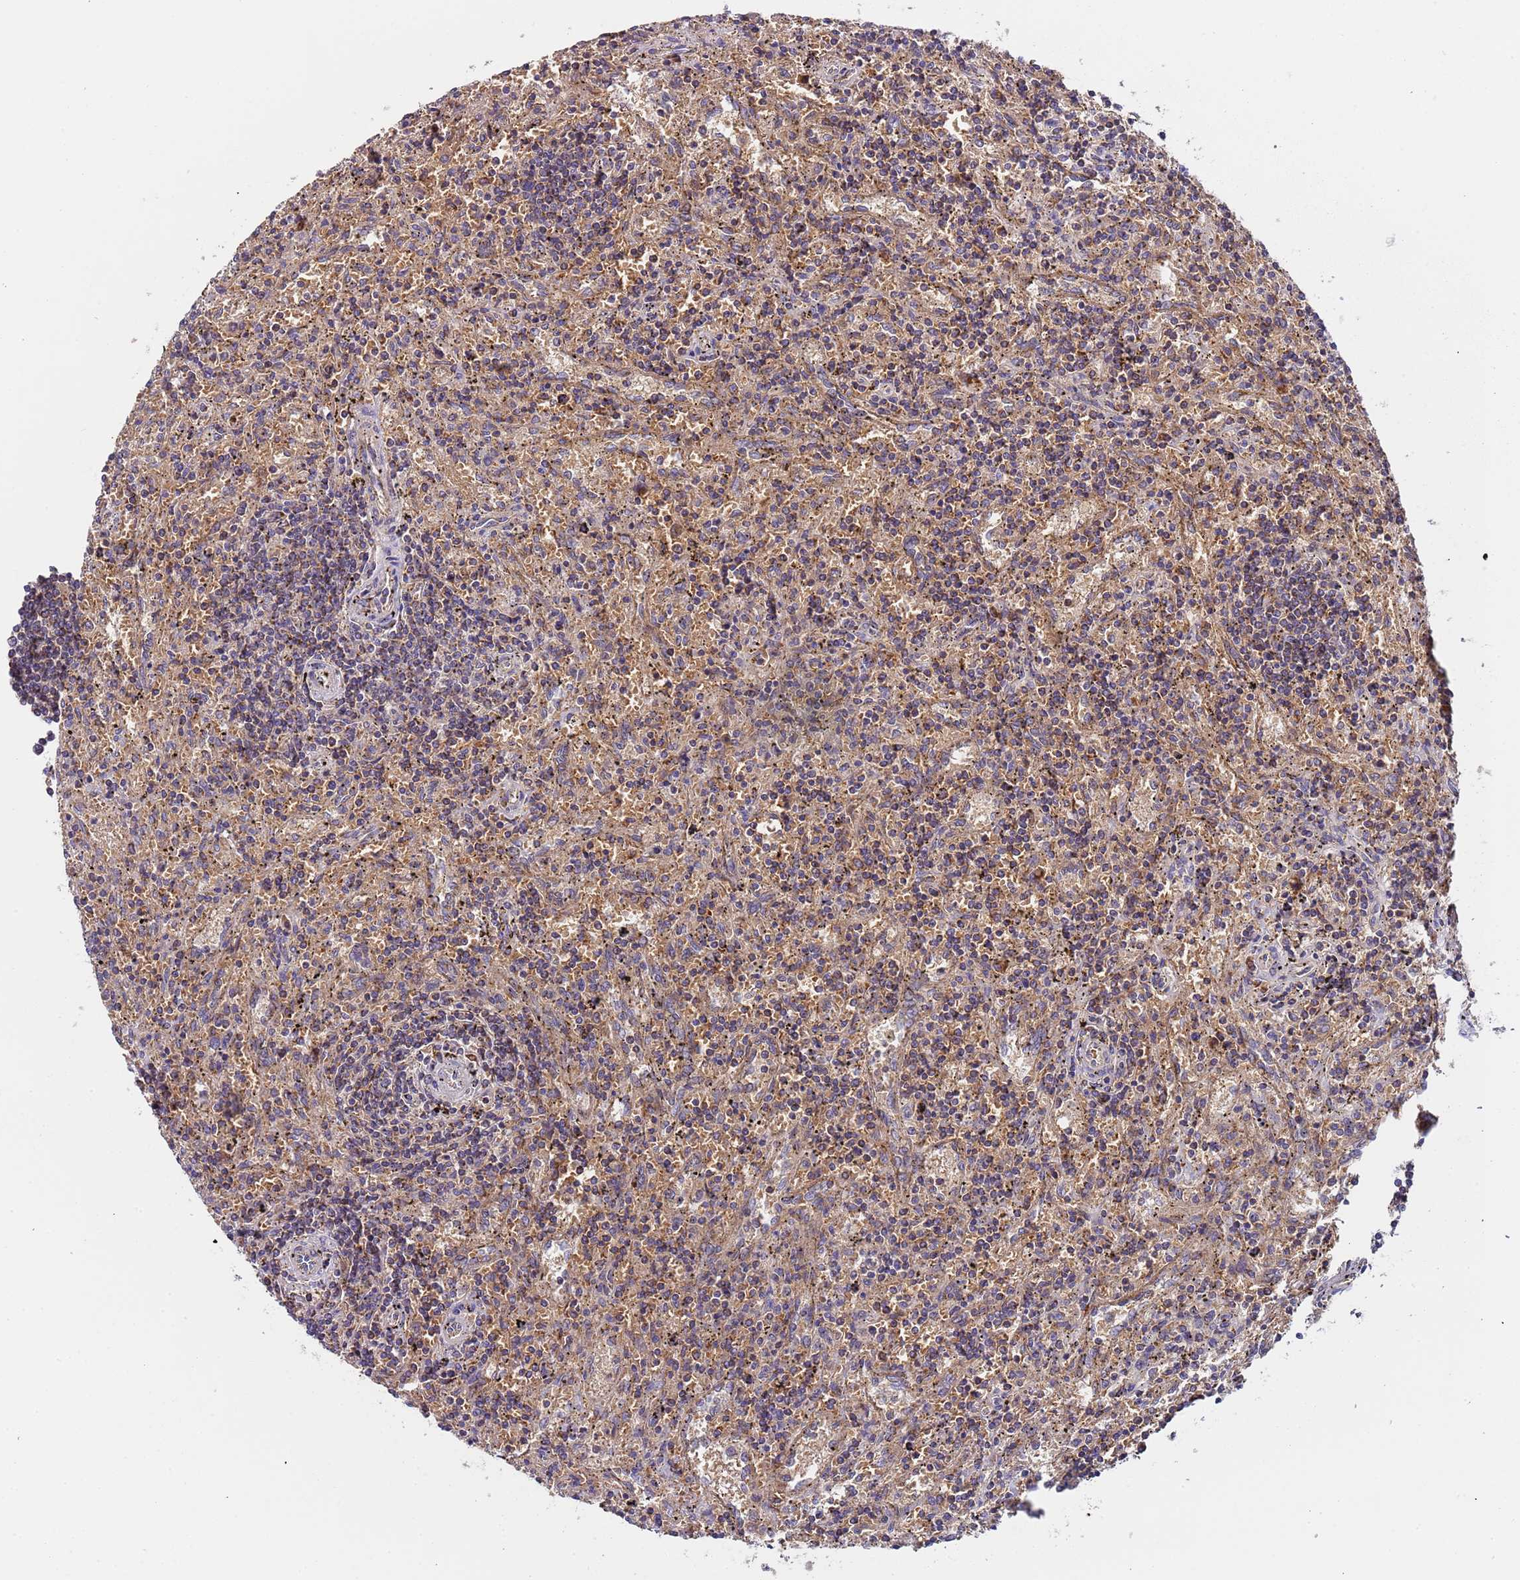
{"staining": {"intensity": "moderate", "quantity": "<25%", "location": "cytoplasmic/membranous"}, "tissue": "lymphoma", "cell_type": "Tumor cells", "image_type": "cancer", "snomed": [{"axis": "morphology", "description": "Malignant lymphoma, non-Hodgkin's type, Low grade"}, {"axis": "topography", "description": "Spleen"}], "caption": "Brown immunohistochemical staining in low-grade malignant lymphoma, non-Hodgkin's type demonstrates moderate cytoplasmic/membranous positivity in approximately <25% of tumor cells.", "gene": "TMEM126A", "patient": {"sex": "male", "age": 76}}